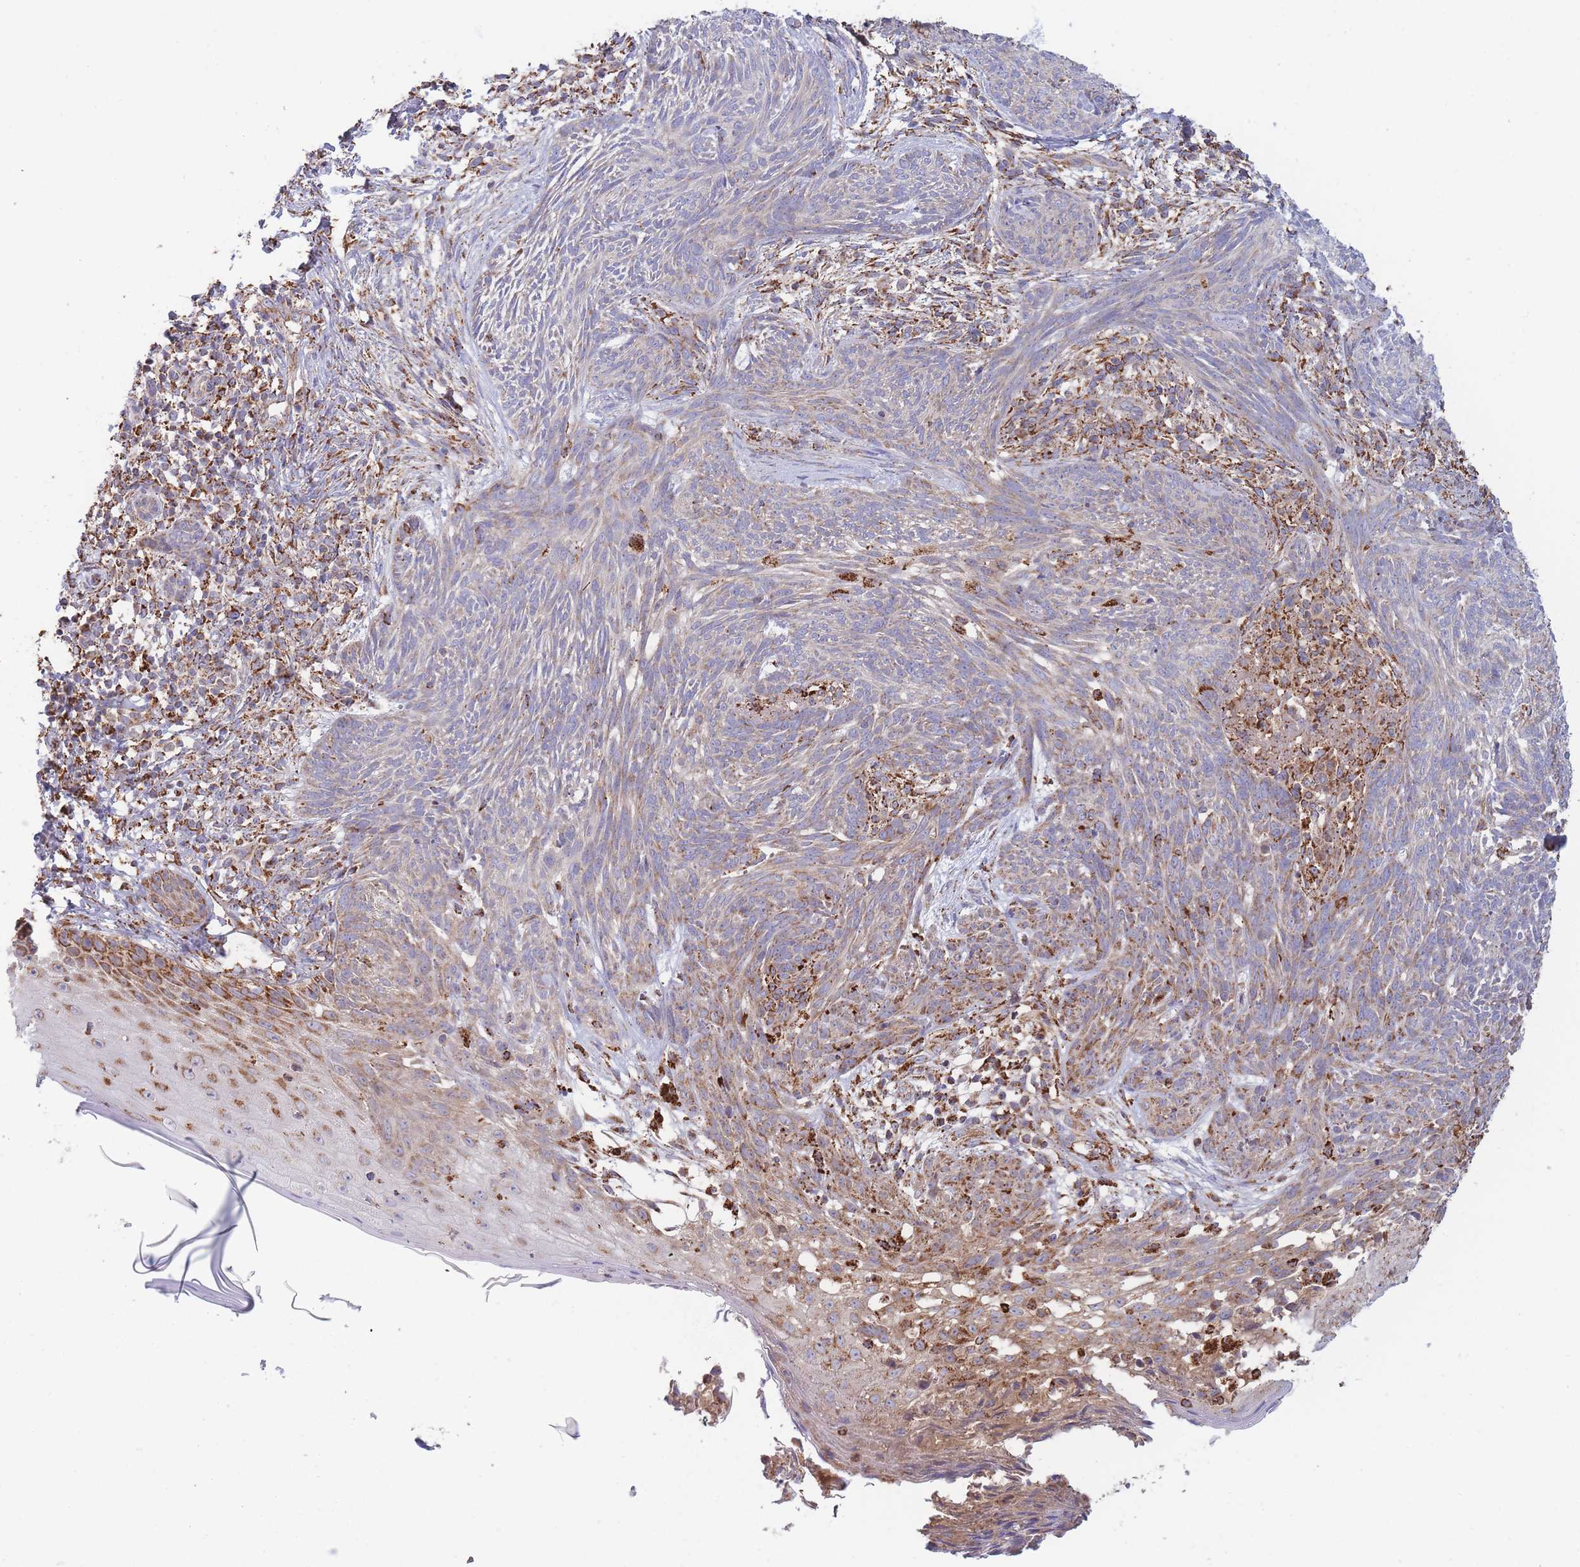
{"staining": {"intensity": "moderate", "quantity": "<25%", "location": "cytoplasmic/membranous"}, "tissue": "skin cancer", "cell_type": "Tumor cells", "image_type": "cancer", "snomed": [{"axis": "morphology", "description": "Basal cell carcinoma"}, {"axis": "topography", "description": "Skin"}], "caption": "An immunohistochemistry micrograph of tumor tissue is shown. Protein staining in brown labels moderate cytoplasmic/membranous positivity in skin basal cell carcinoma within tumor cells.", "gene": "MRPL17", "patient": {"sex": "male", "age": 73}}